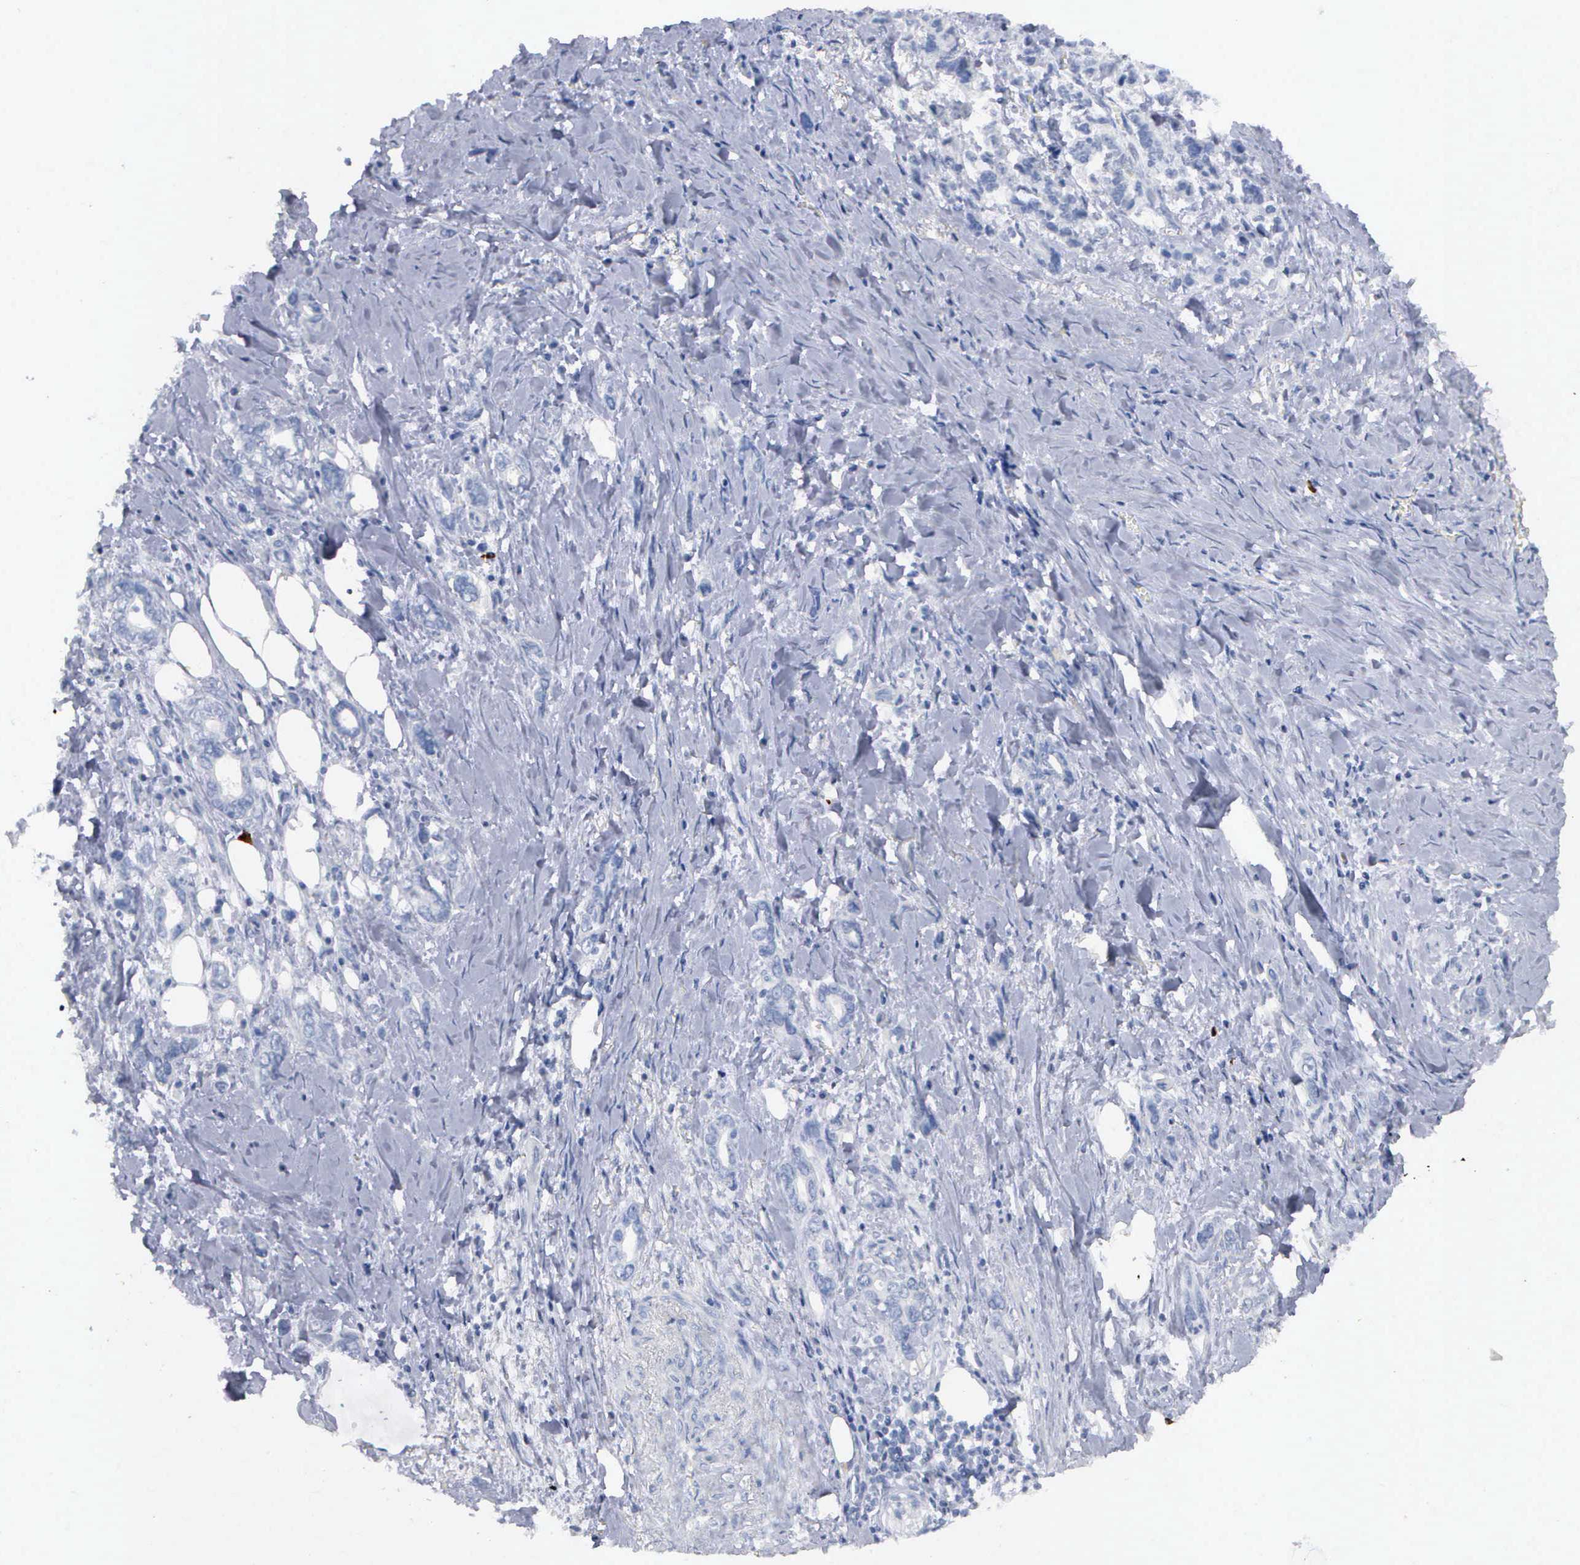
{"staining": {"intensity": "negative", "quantity": "none", "location": "none"}, "tissue": "stomach cancer", "cell_type": "Tumor cells", "image_type": "cancer", "snomed": [{"axis": "morphology", "description": "Adenocarcinoma, NOS"}, {"axis": "topography", "description": "Stomach"}], "caption": "Immunohistochemistry (IHC) histopathology image of neoplastic tissue: stomach cancer stained with DAB reveals no significant protein staining in tumor cells.", "gene": "ASPHD2", "patient": {"sex": "male", "age": 78}}